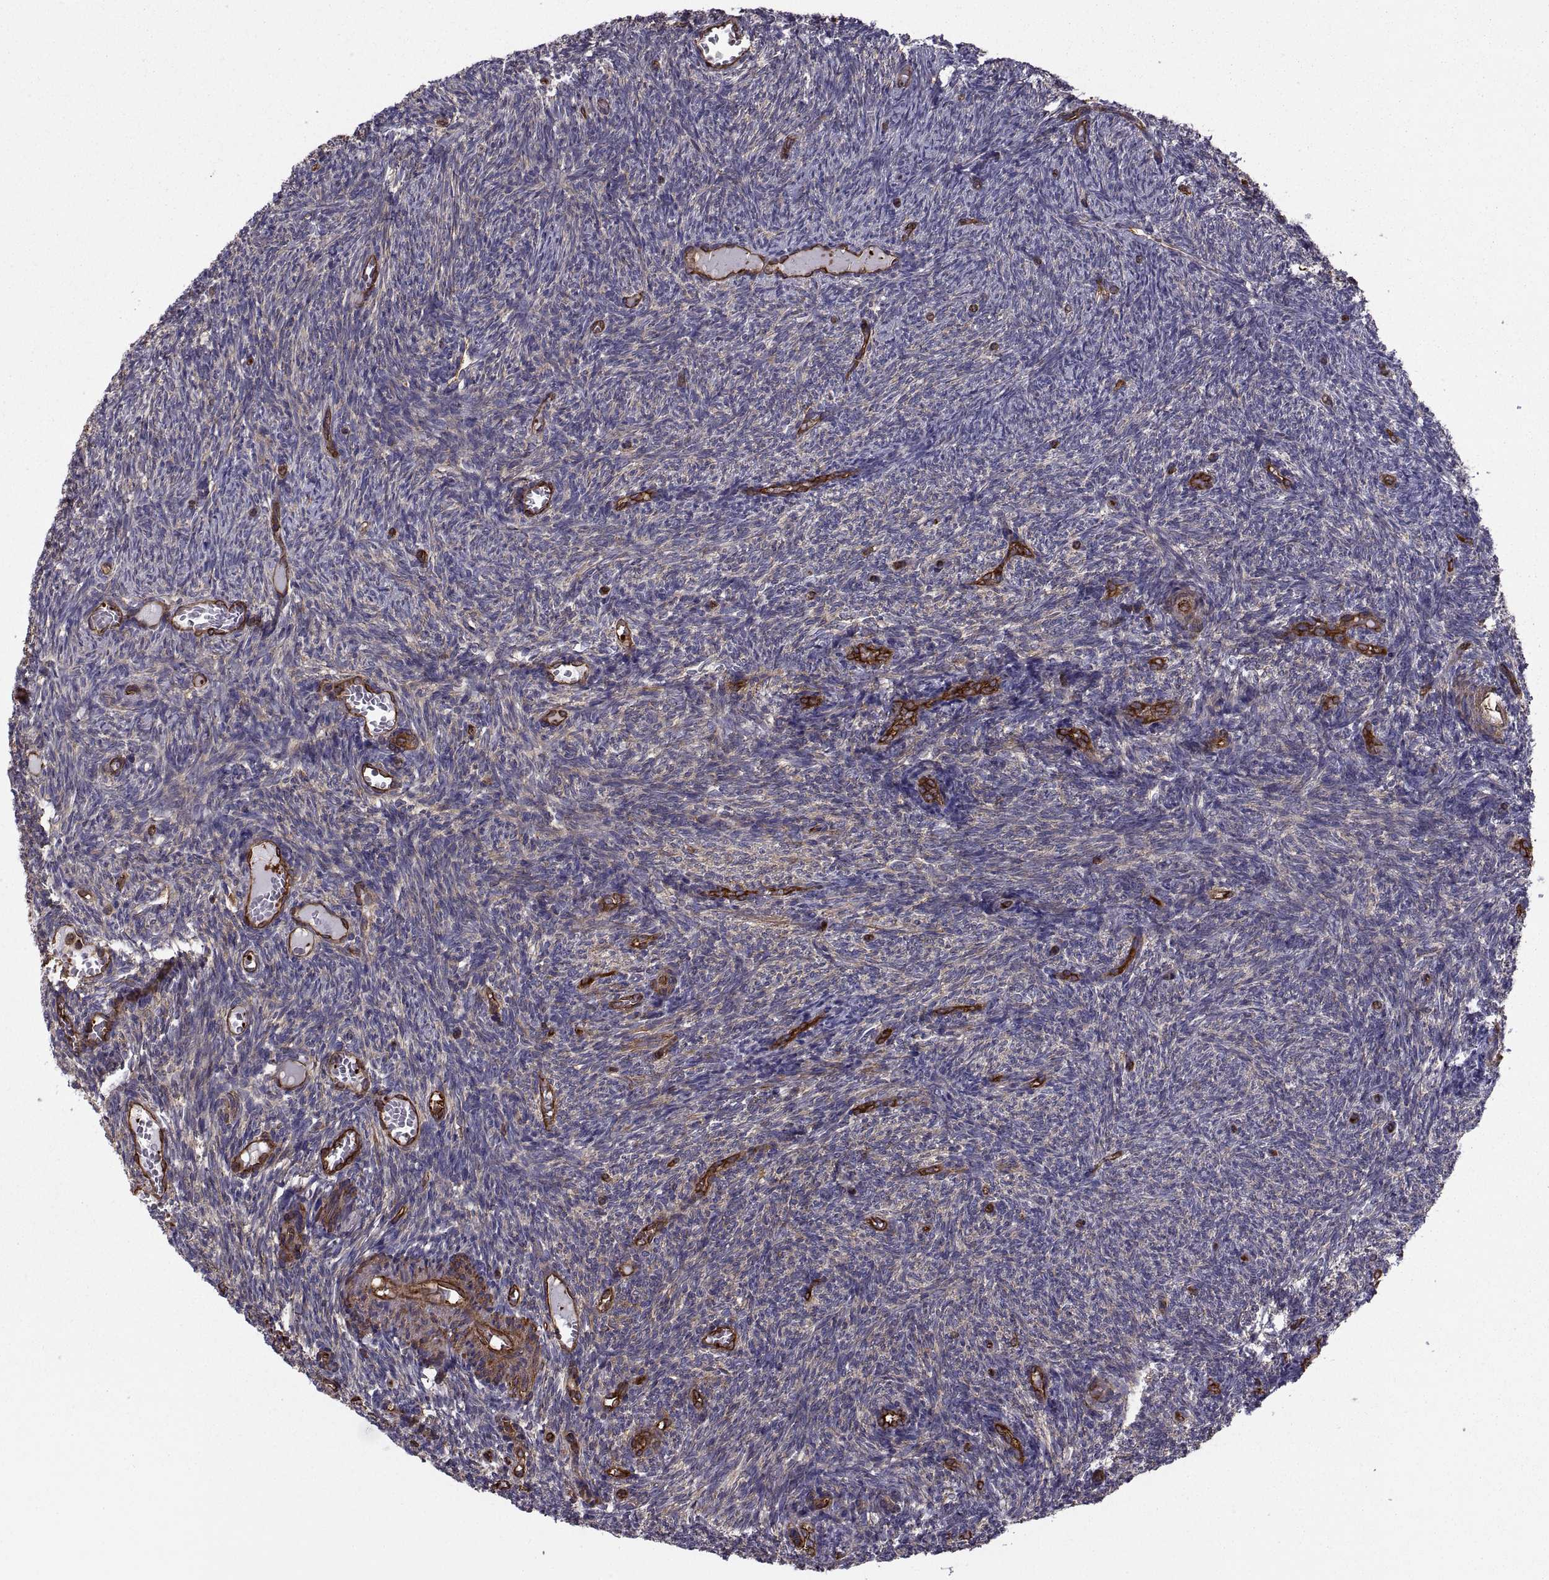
{"staining": {"intensity": "negative", "quantity": "none", "location": "none"}, "tissue": "ovary", "cell_type": "Ovarian stroma cells", "image_type": "normal", "snomed": [{"axis": "morphology", "description": "Normal tissue, NOS"}, {"axis": "topography", "description": "Ovary"}], "caption": "Immunohistochemical staining of normal ovary displays no significant positivity in ovarian stroma cells.", "gene": "MYH9", "patient": {"sex": "female", "age": 39}}